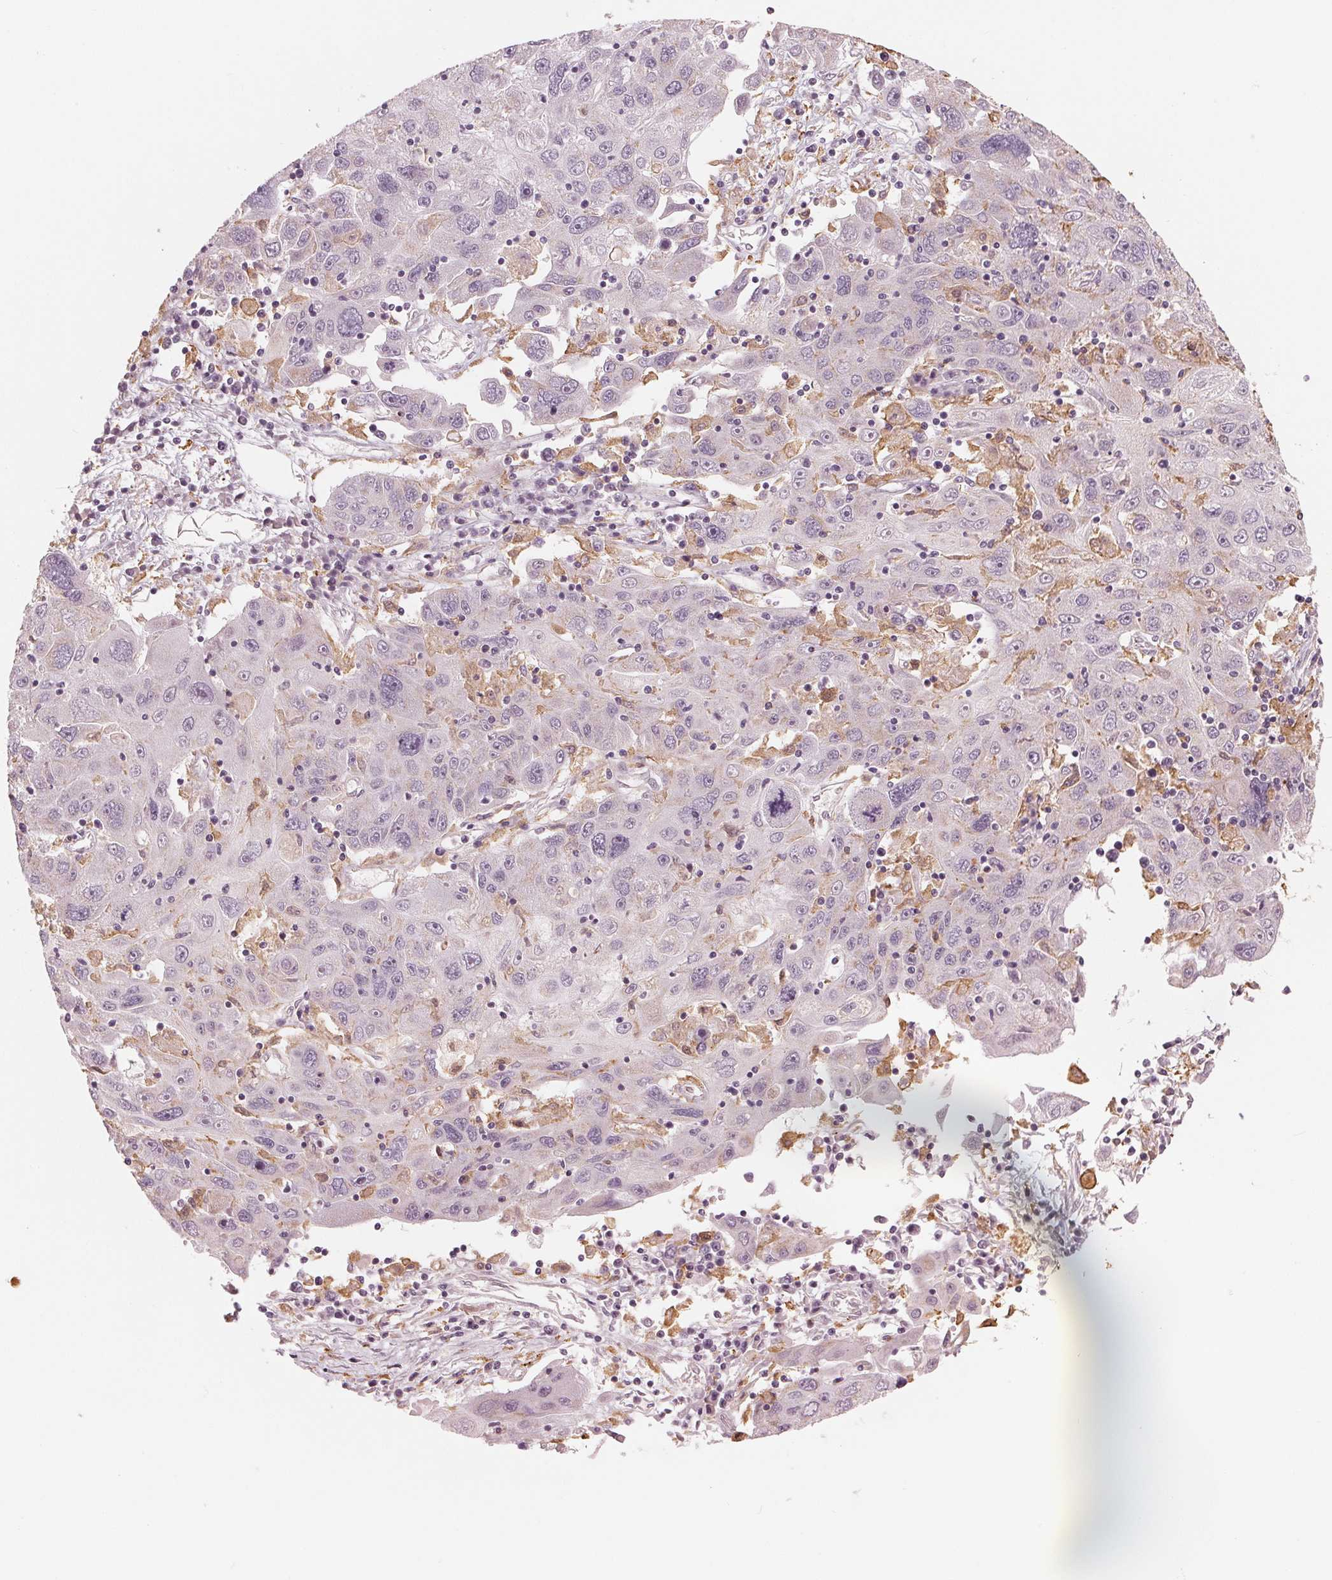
{"staining": {"intensity": "negative", "quantity": "none", "location": "none"}, "tissue": "stomach cancer", "cell_type": "Tumor cells", "image_type": "cancer", "snomed": [{"axis": "morphology", "description": "Adenocarcinoma, NOS"}, {"axis": "topography", "description": "Stomach"}], "caption": "Tumor cells show no significant staining in stomach cancer (adenocarcinoma).", "gene": "IL9R", "patient": {"sex": "male", "age": 56}}